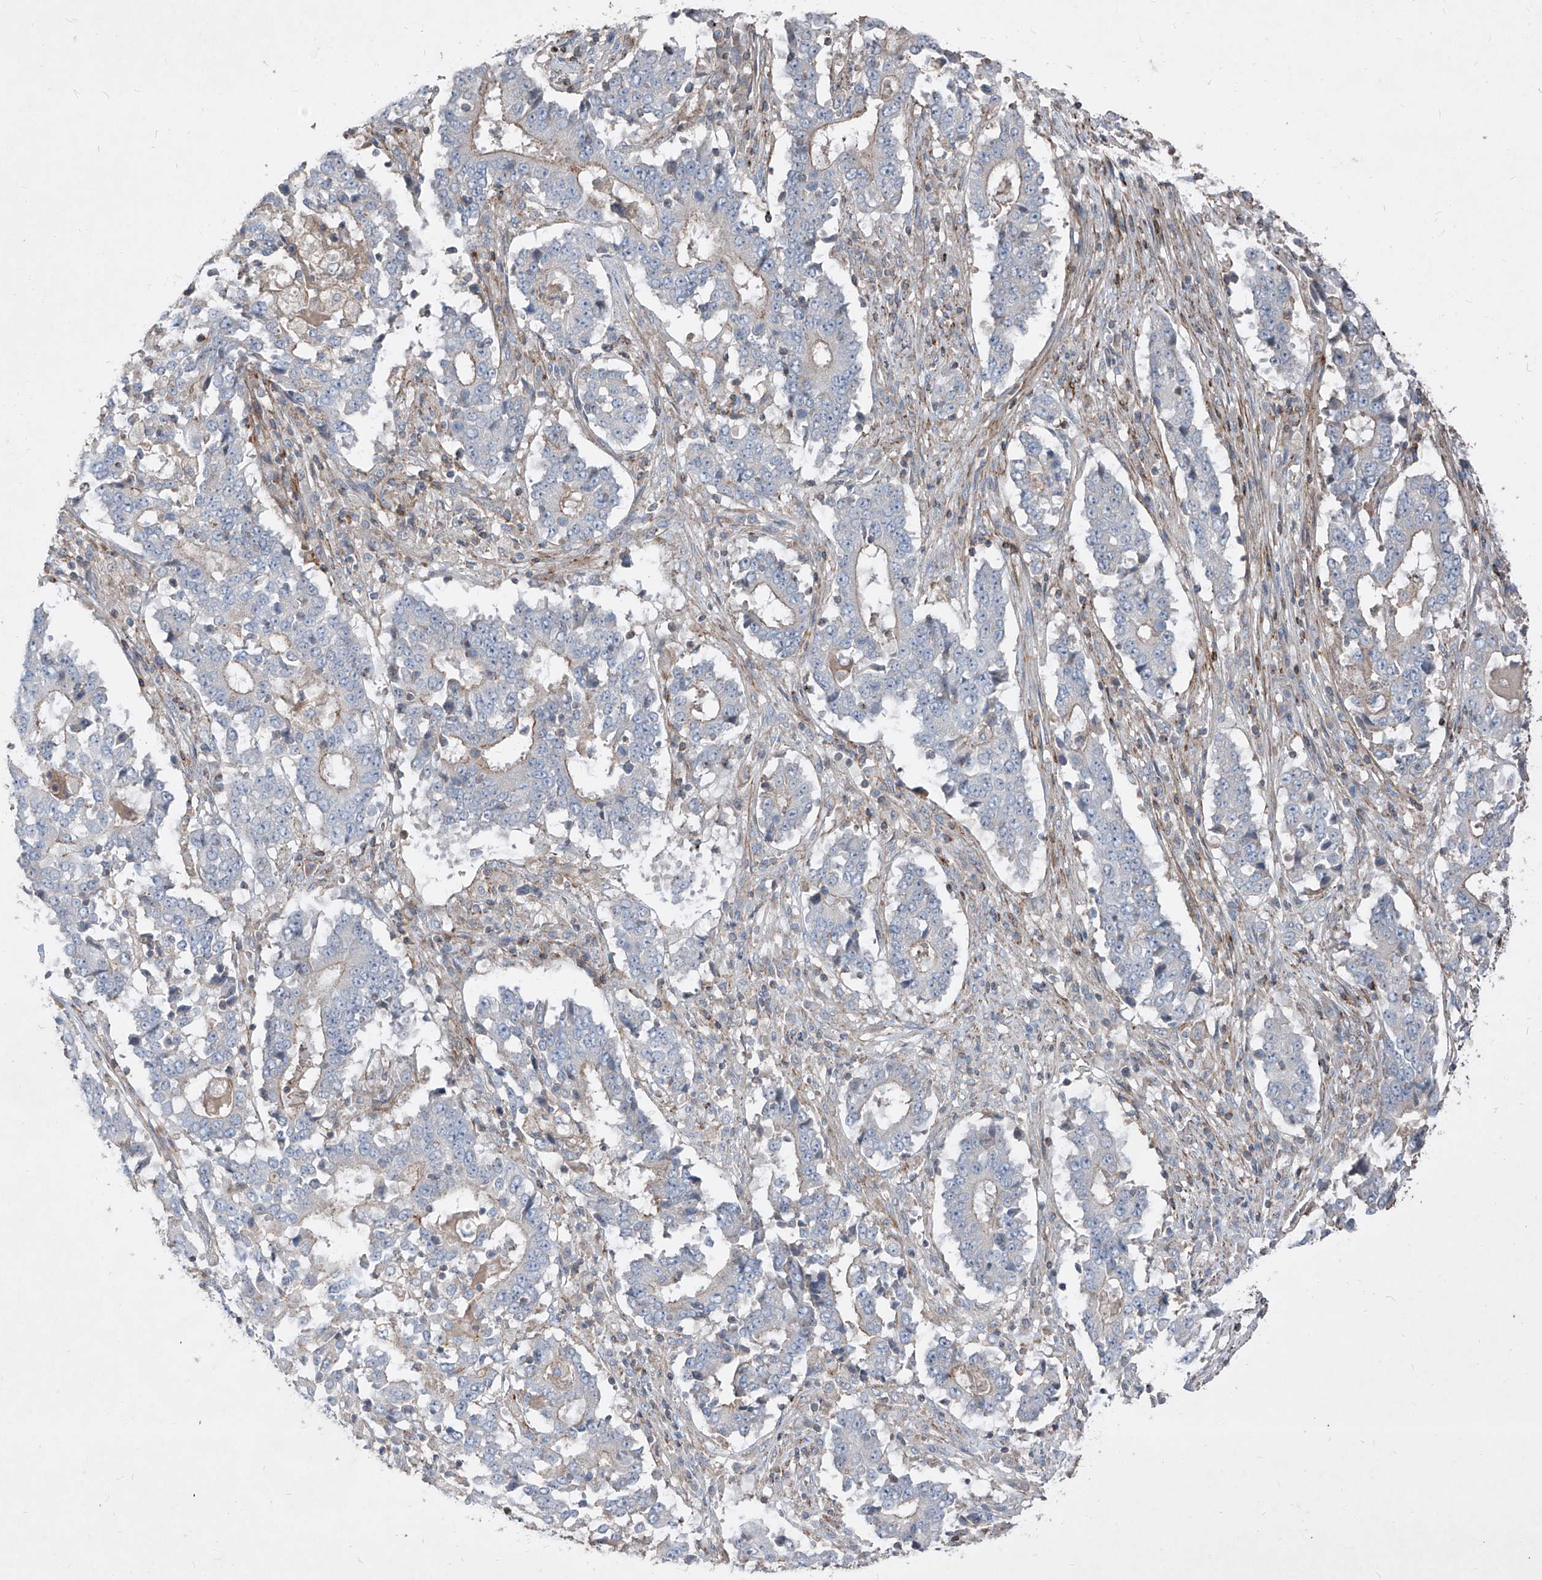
{"staining": {"intensity": "weak", "quantity": "25%-75%", "location": "cytoplasmic/membranous"}, "tissue": "stomach cancer", "cell_type": "Tumor cells", "image_type": "cancer", "snomed": [{"axis": "morphology", "description": "Adenocarcinoma, NOS"}, {"axis": "topography", "description": "Stomach"}], "caption": "Tumor cells exhibit low levels of weak cytoplasmic/membranous positivity in about 25%-75% of cells in adenocarcinoma (stomach).", "gene": "UFD1", "patient": {"sex": "male", "age": 59}}